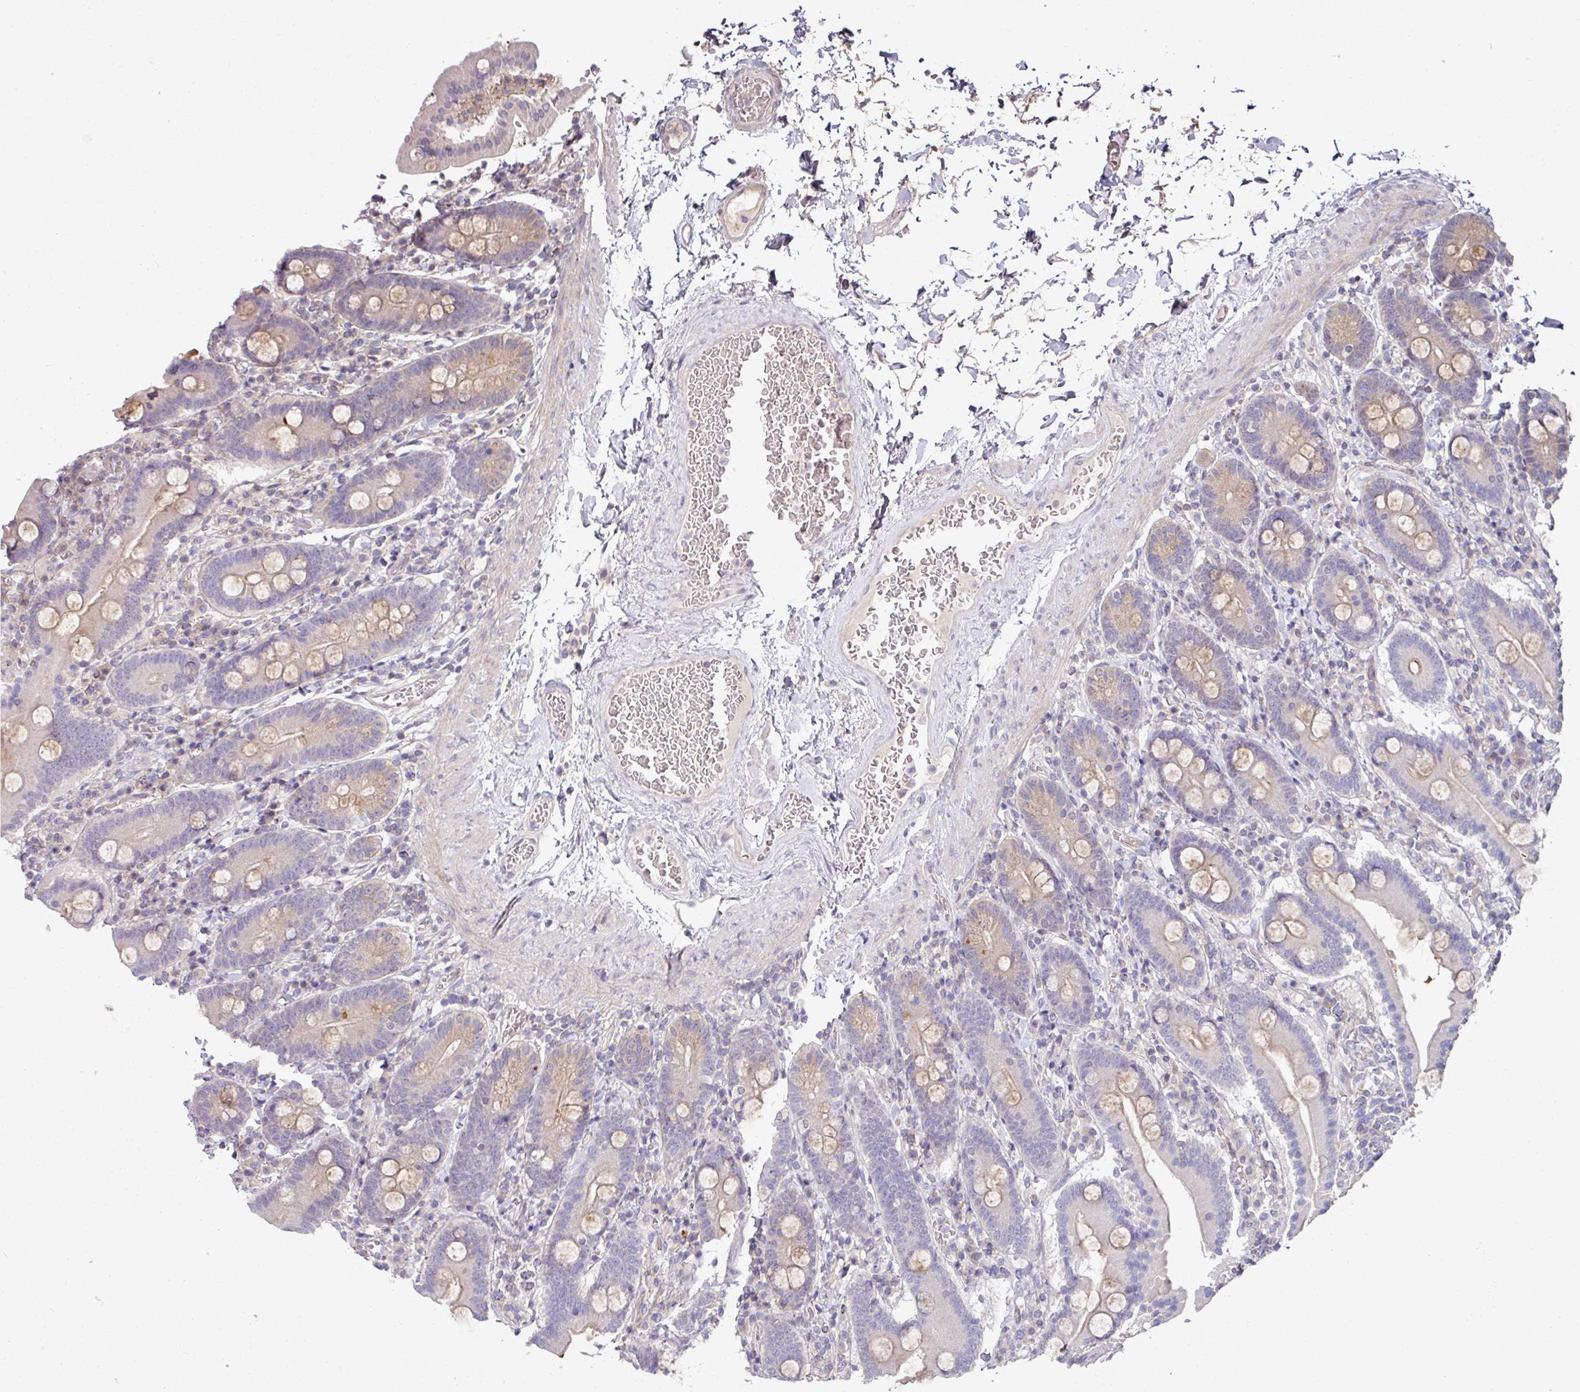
{"staining": {"intensity": "moderate", "quantity": "<25%", "location": "cytoplasmic/membranous"}, "tissue": "duodenum", "cell_type": "Glandular cells", "image_type": "normal", "snomed": [{"axis": "morphology", "description": "Normal tissue, NOS"}, {"axis": "topography", "description": "Duodenum"}], "caption": "A micrograph showing moderate cytoplasmic/membranous expression in about <25% of glandular cells in normal duodenum, as visualized by brown immunohistochemical staining.", "gene": "SLAMF6", "patient": {"sex": "male", "age": 55}}